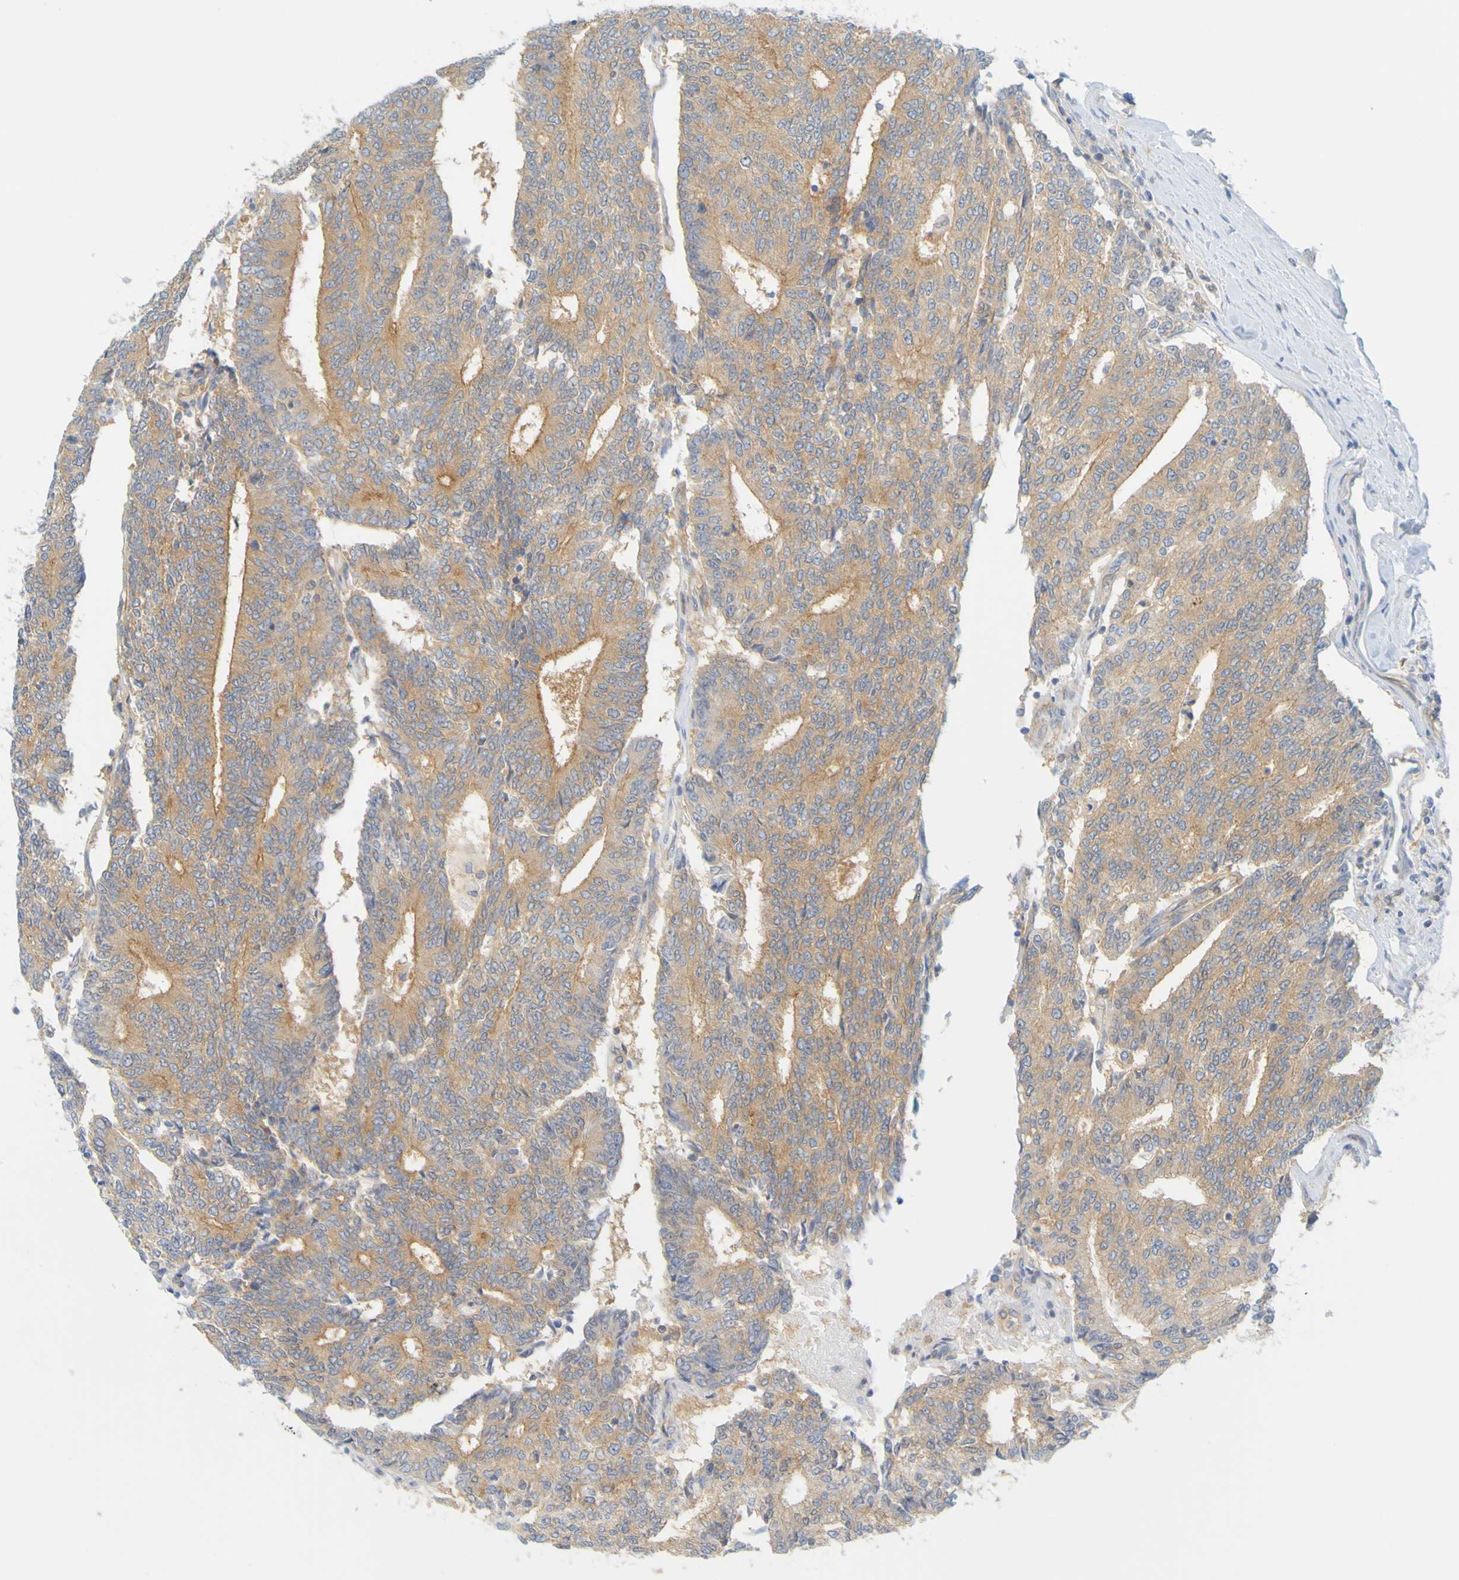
{"staining": {"intensity": "moderate", "quantity": ">75%", "location": "cytoplasmic/membranous"}, "tissue": "prostate cancer", "cell_type": "Tumor cells", "image_type": "cancer", "snomed": [{"axis": "morphology", "description": "Normal tissue, NOS"}, {"axis": "morphology", "description": "Adenocarcinoma, High grade"}, {"axis": "topography", "description": "Prostate"}, {"axis": "topography", "description": "Seminal veicle"}], "caption": "High-magnification brightfield microscopy of prostate cancer stained with DAB (3,3'-diaminobenzidine) (brown) and counterstained with hematoxylin (blue). tumor cells exhibit moderate cytoplasmic/membranous expression is identified in about>75% of cells.", "gene": "APPL1", "patient": {"sex": "male", "age": 55}}